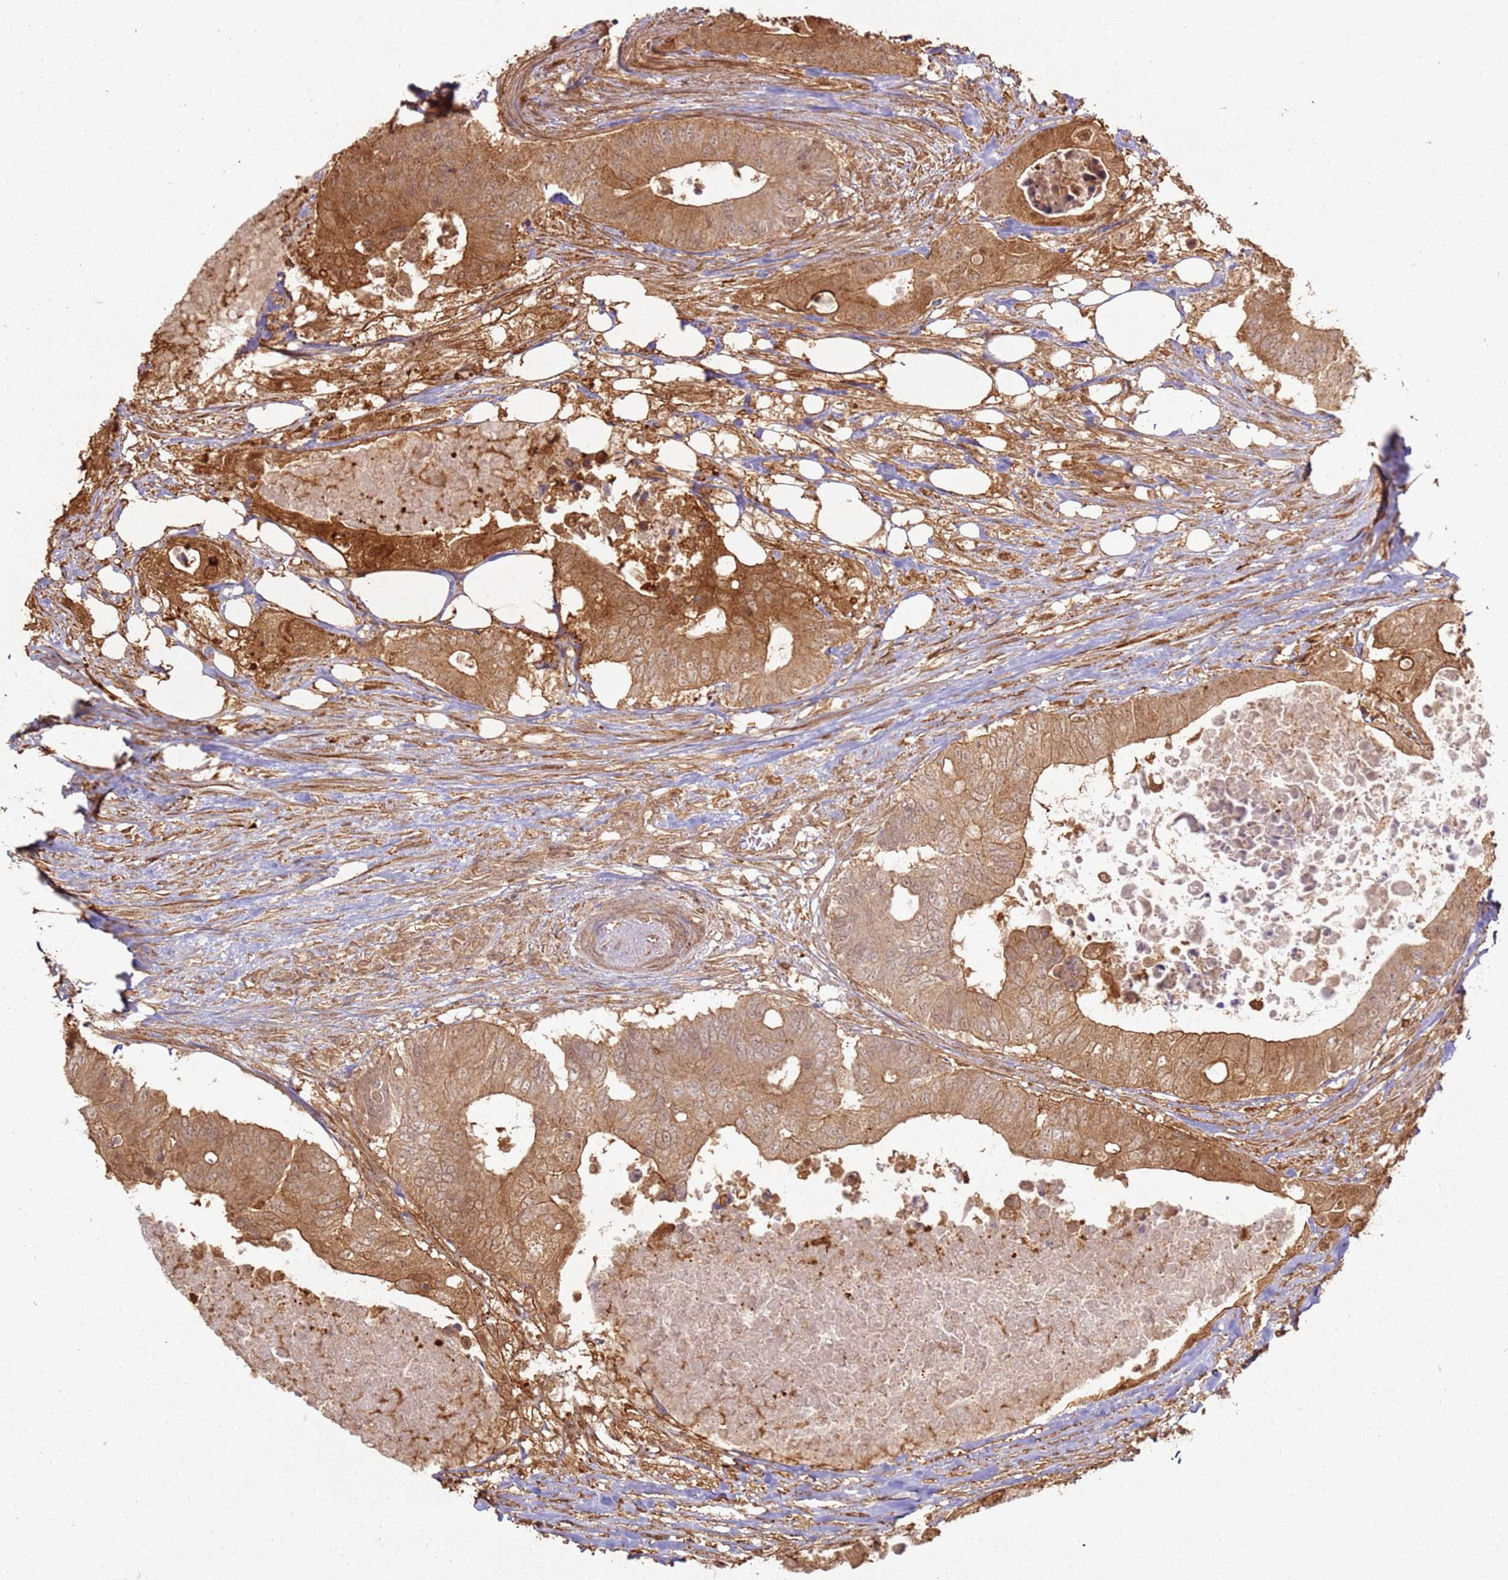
{"staining": {"intensity": "moderate", "quantity": ">75%", "location": "cytoplasmic/membranous"}, "tissue": "colorectal cancer", "cell_type": "Tumor cells", "image_type": "cancer", "snomed": [{"axis": "morphology", "description": "Adenocarcinoma, NOS"}, {"axis": "topography", "description": "Colon"}], "caption": "Immunohistochemistry staining of colorectal cancer (adenocarcinoma), which demonstrates medium levels of moderate cytoplasmic/membranous staining in approximately >75% of tumor cells indicating moderate cytoplasmic/membranous protein staining. The staining was performed using DAB (3,3'-diaminobenzidine) (brown) for protein detection and nuclei were counterstained in hematoxylin (blue).", "gene": "ZNF776", "patient": {"sex": "male", "age": 71}}